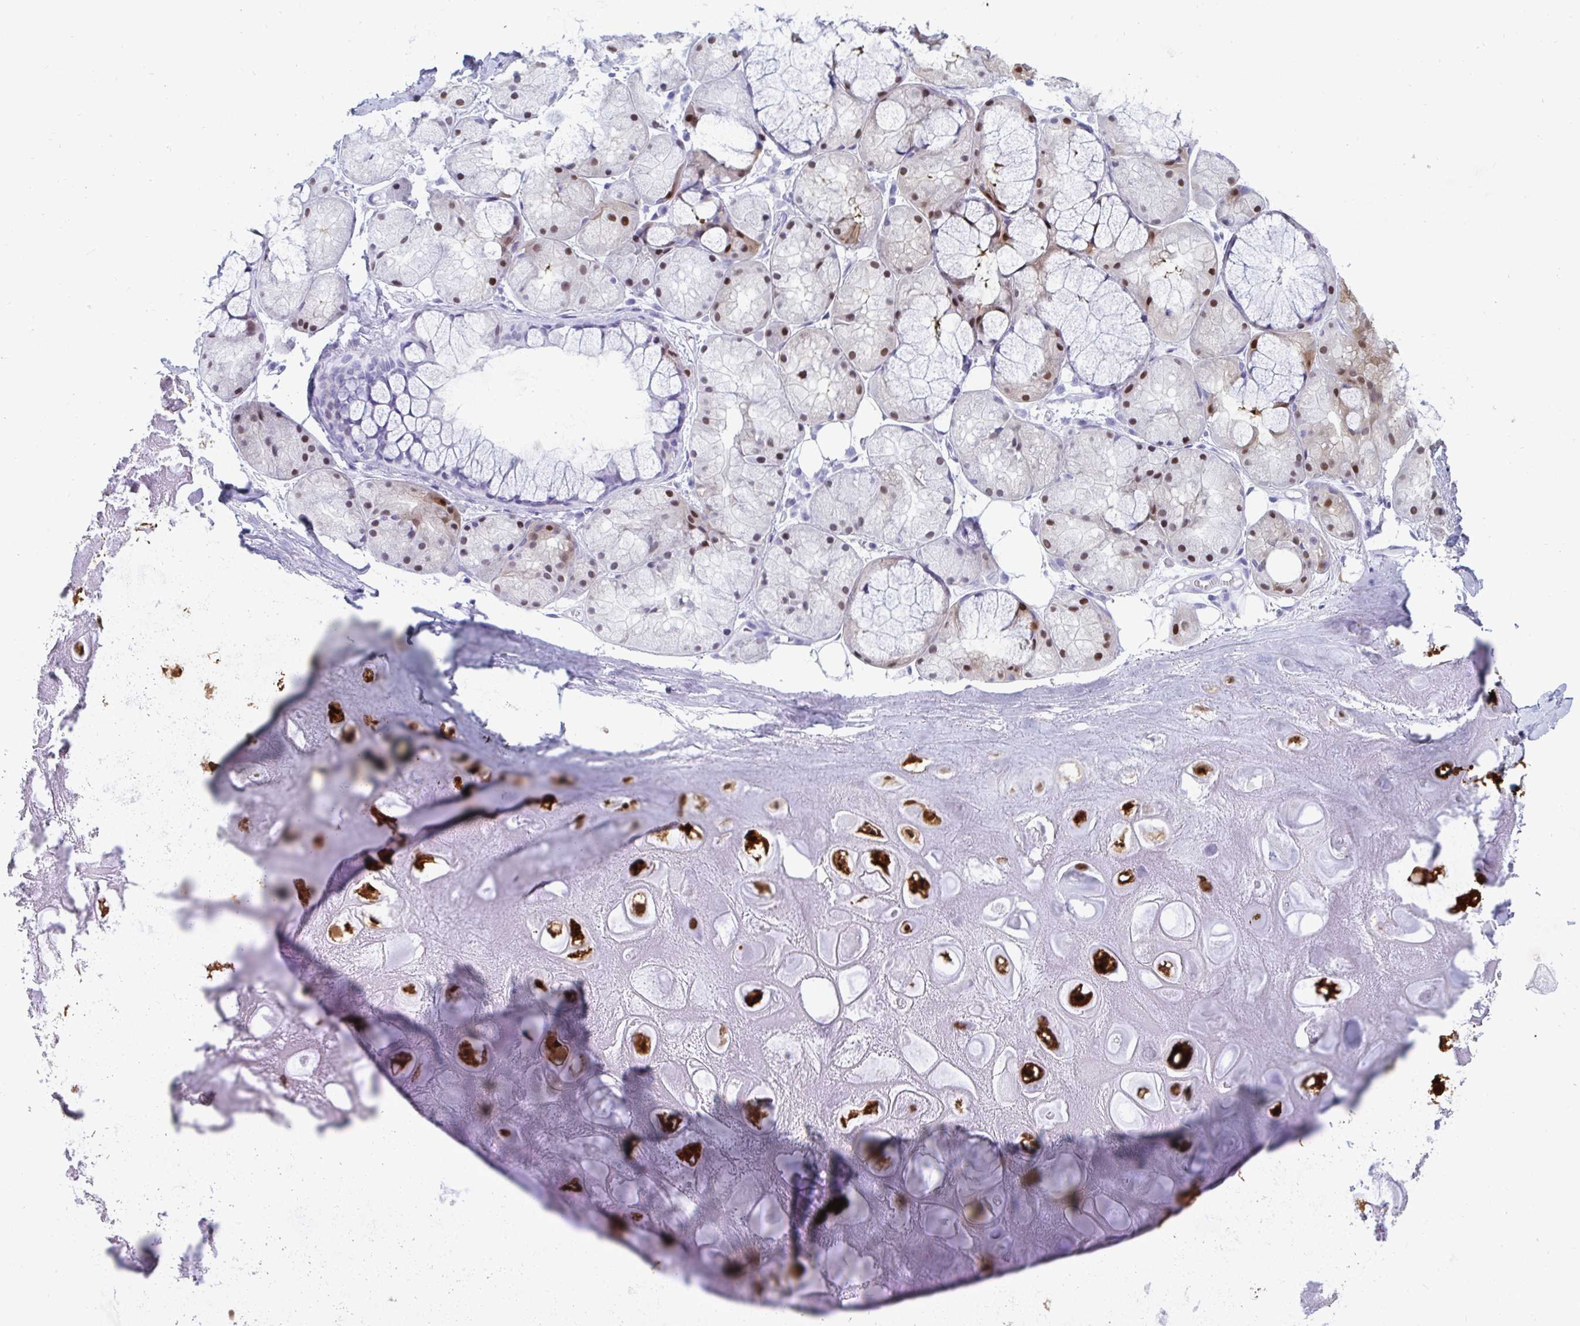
{"staining": {"intensity": "negative", "quantity": "none", "location": "none"}, "tissue": "adipose tissue", "cell_type": "Adipocytes", "image_type": "normal", "snomed": [{"axis": "morphology", "description": "Normal tissue, NOS"}, {"axis": "topography", "description": "Lymph node"}, {"axis": "topography", "description": "Cartilage tissue"}, {"axis": "topography", "description": "Nasopharynx"}], "caption": "An IHC micrograph of normal adipose tissue is shown. There is no staining in adipocytes of adipose tissue.", "gene": "GKN2", "patient": {"sex": "male", "age": 63}}